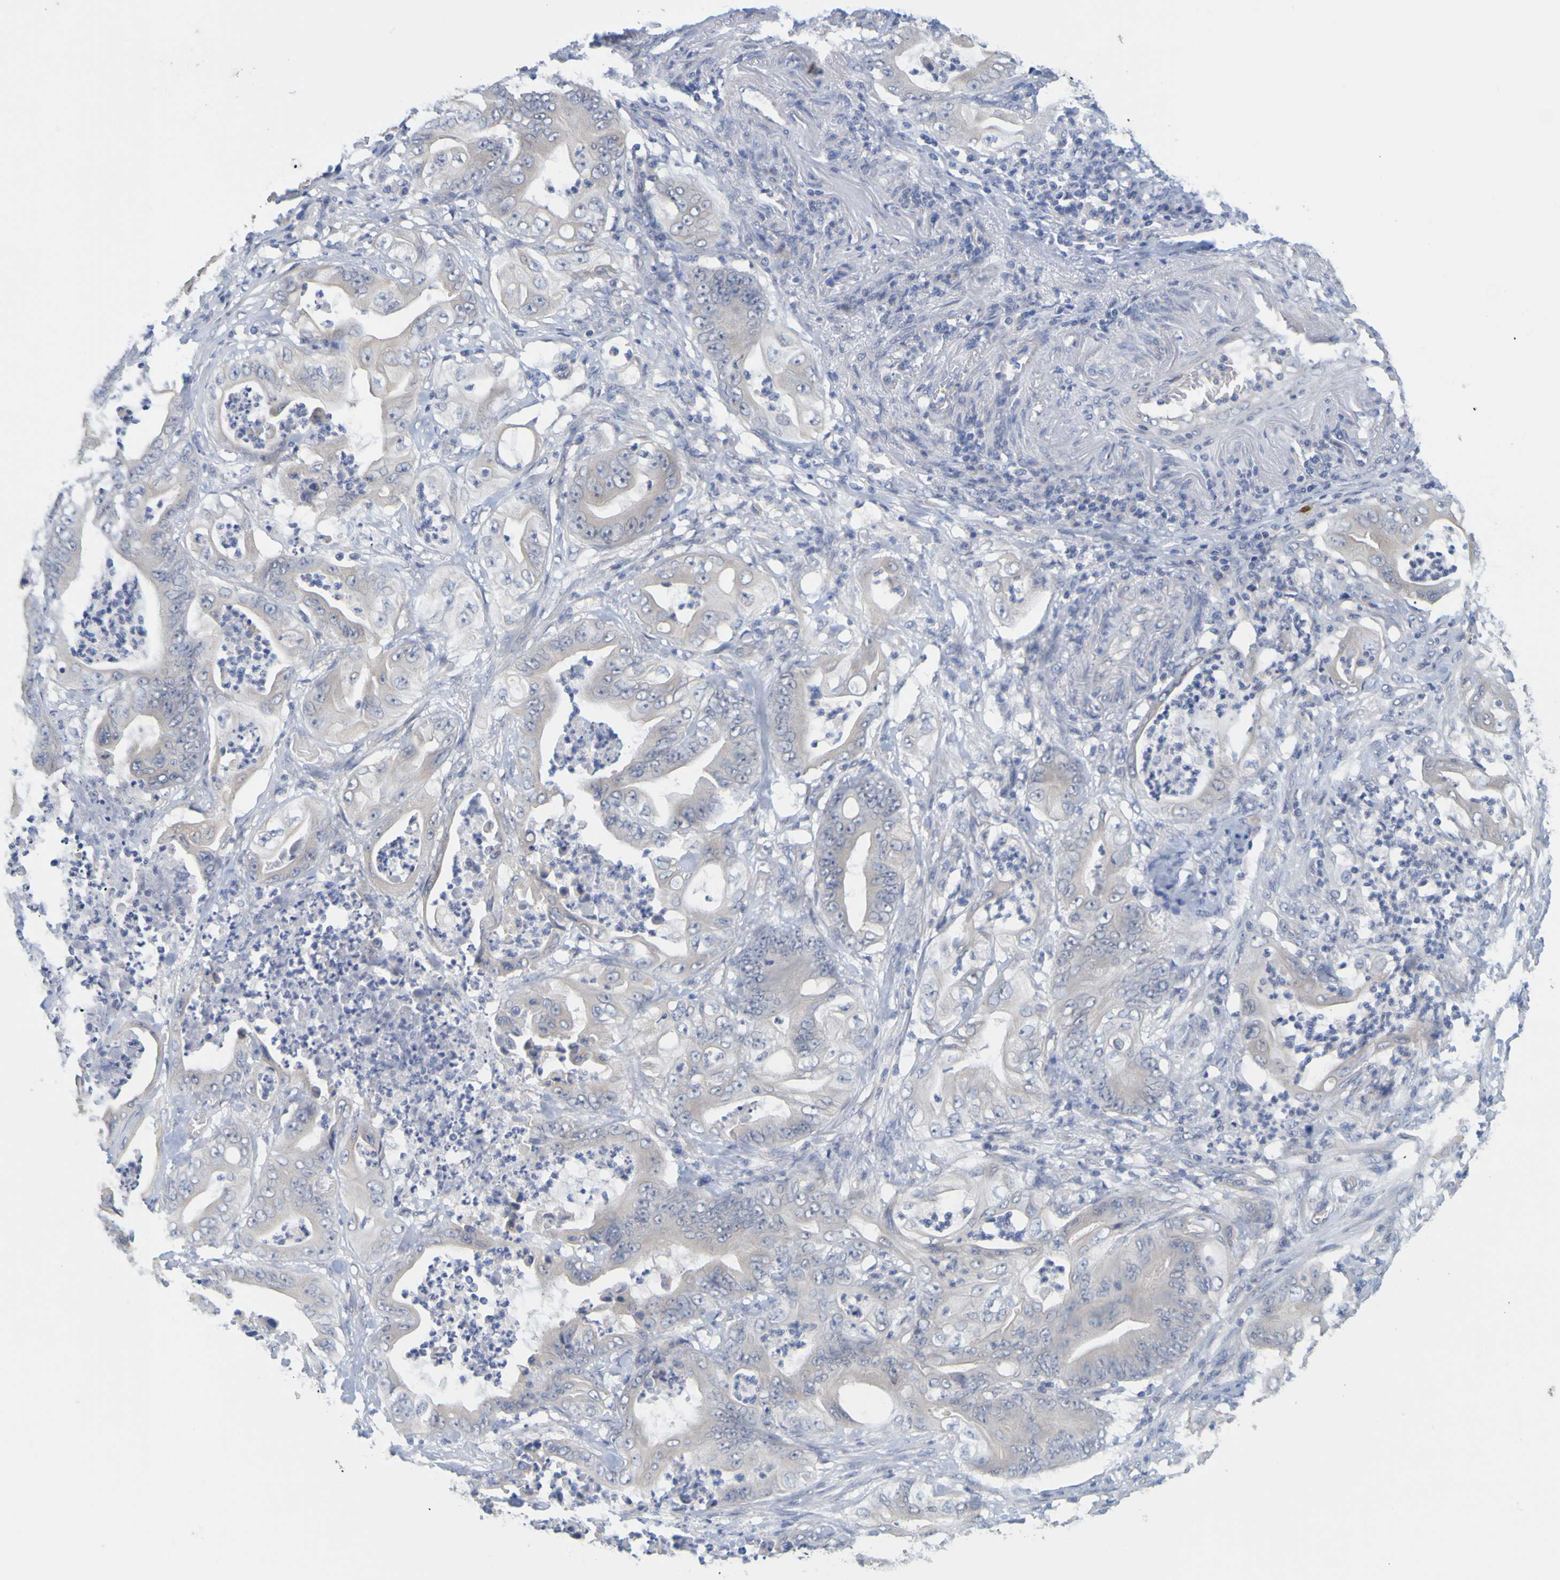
{"staining": {"intensity": "negative", "quantity": "none", "location": "none"}, "tissue": "stomach cancer", "cell_type": "Tumor cells", "image_type": "cancer", "snomed": [{"axis": "morphology", "description": "Adenocarcinoma, NOS"}, {"axis": "topography", "description": "Stomach"}], "caption": "A micrograph of stomach cancer (adenocarcinoma) stained for a protein exhibits no brown staining in tumor cells.", "gene": "ENDOU", "patient": {"sex": "female", "age": 73}}